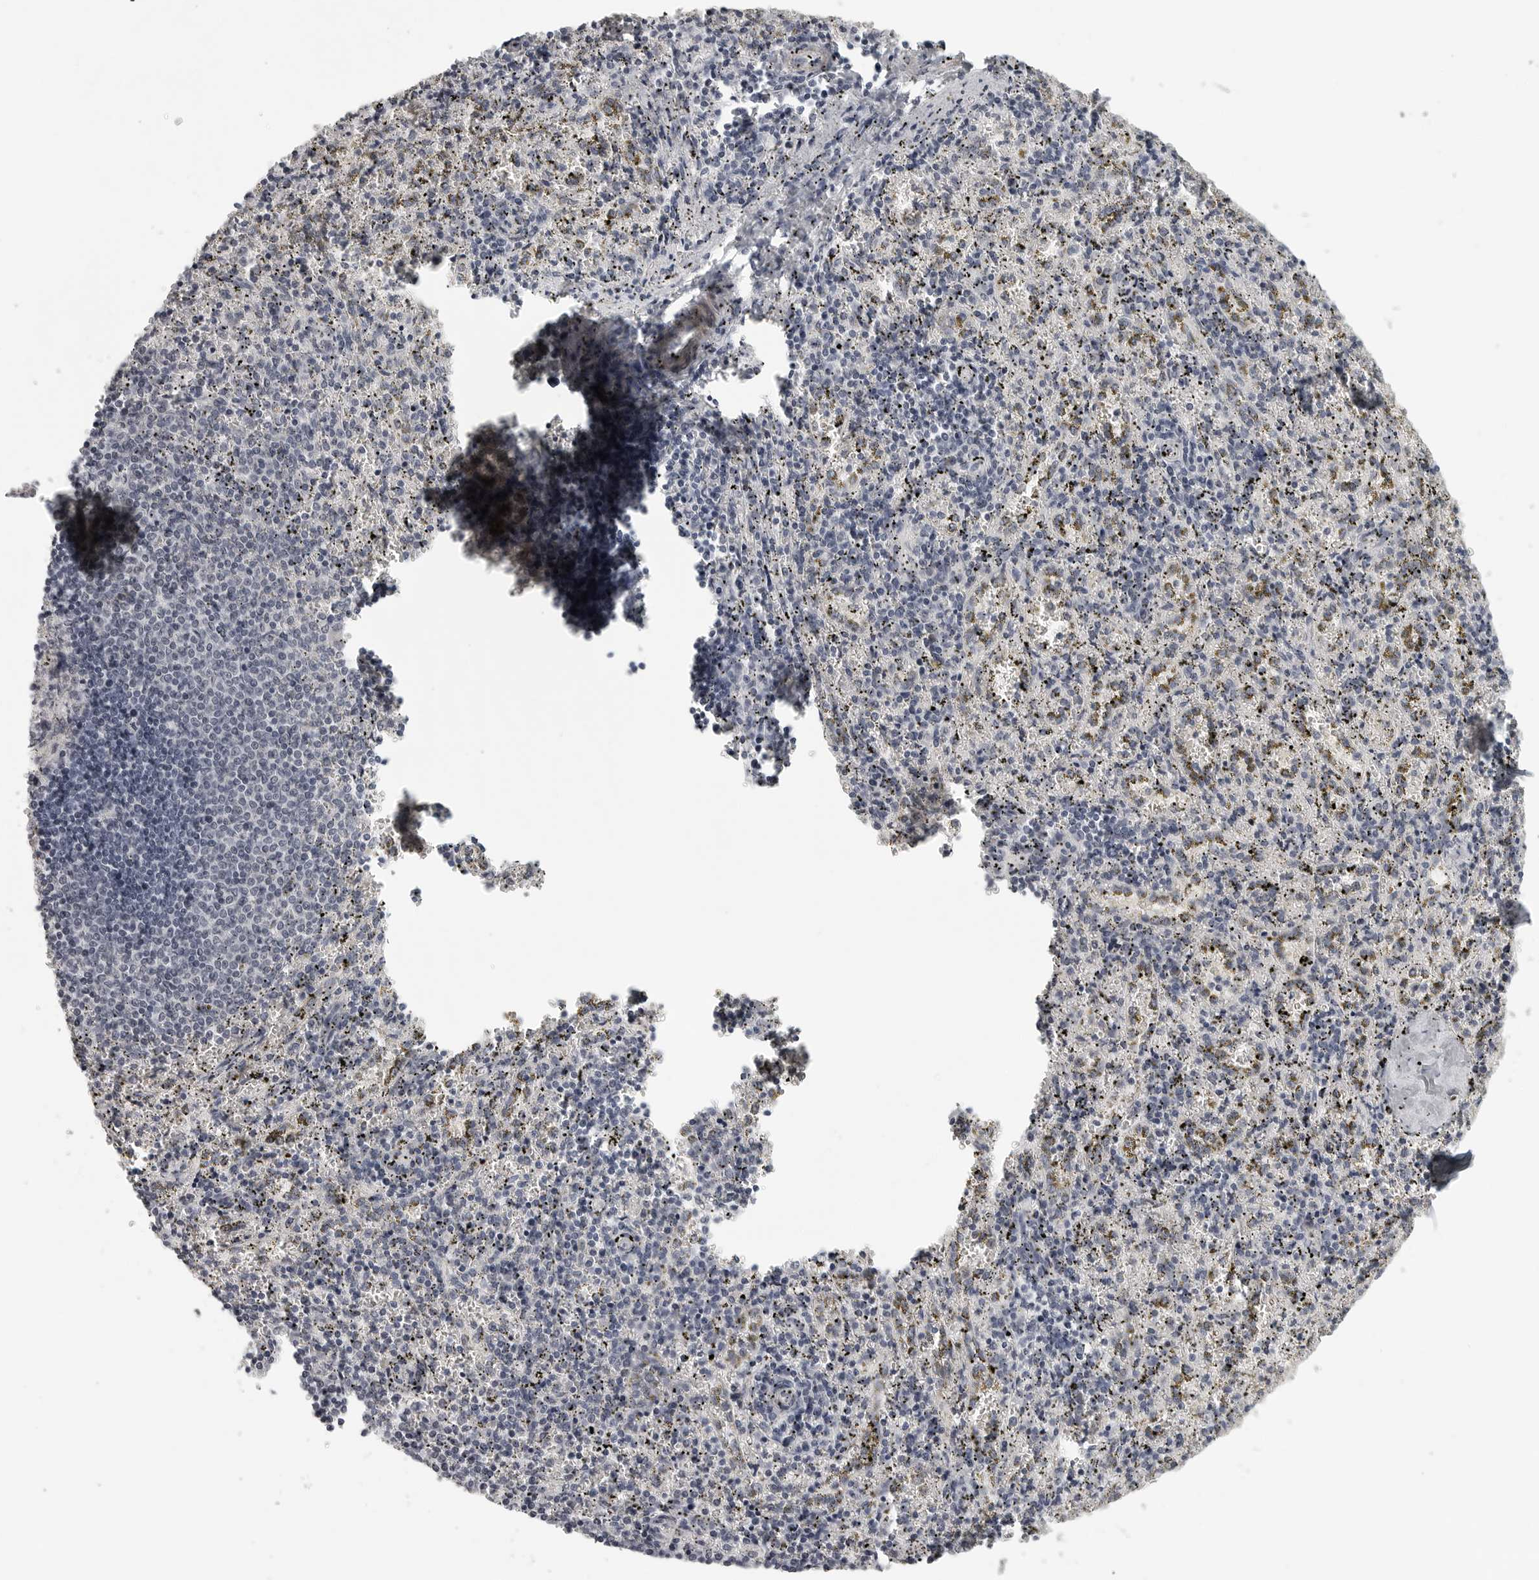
{"staining": {"intensity": "negative", "quantity": "none", "location": "none"}, "tissue": "spleen", "cell_type": "Cells in red pulp", "image_type": "normal", "snomed": [{"axis": "morphology", "description": "Normal tissue, NOS"}, {"axis": "topography", "description": "Spleen"}], "caption": "Immunohistochemistry micrograph of benign human spleen stained for a protein (brown), which reveals no expression in cells in red pulp. (Stains: DAB IHC with hematoxylin counter stain, Microscopy: brightfield microscopy at high magnification).", "gene": "TUT4", "patient": {"sex": "male", "age": 11}}